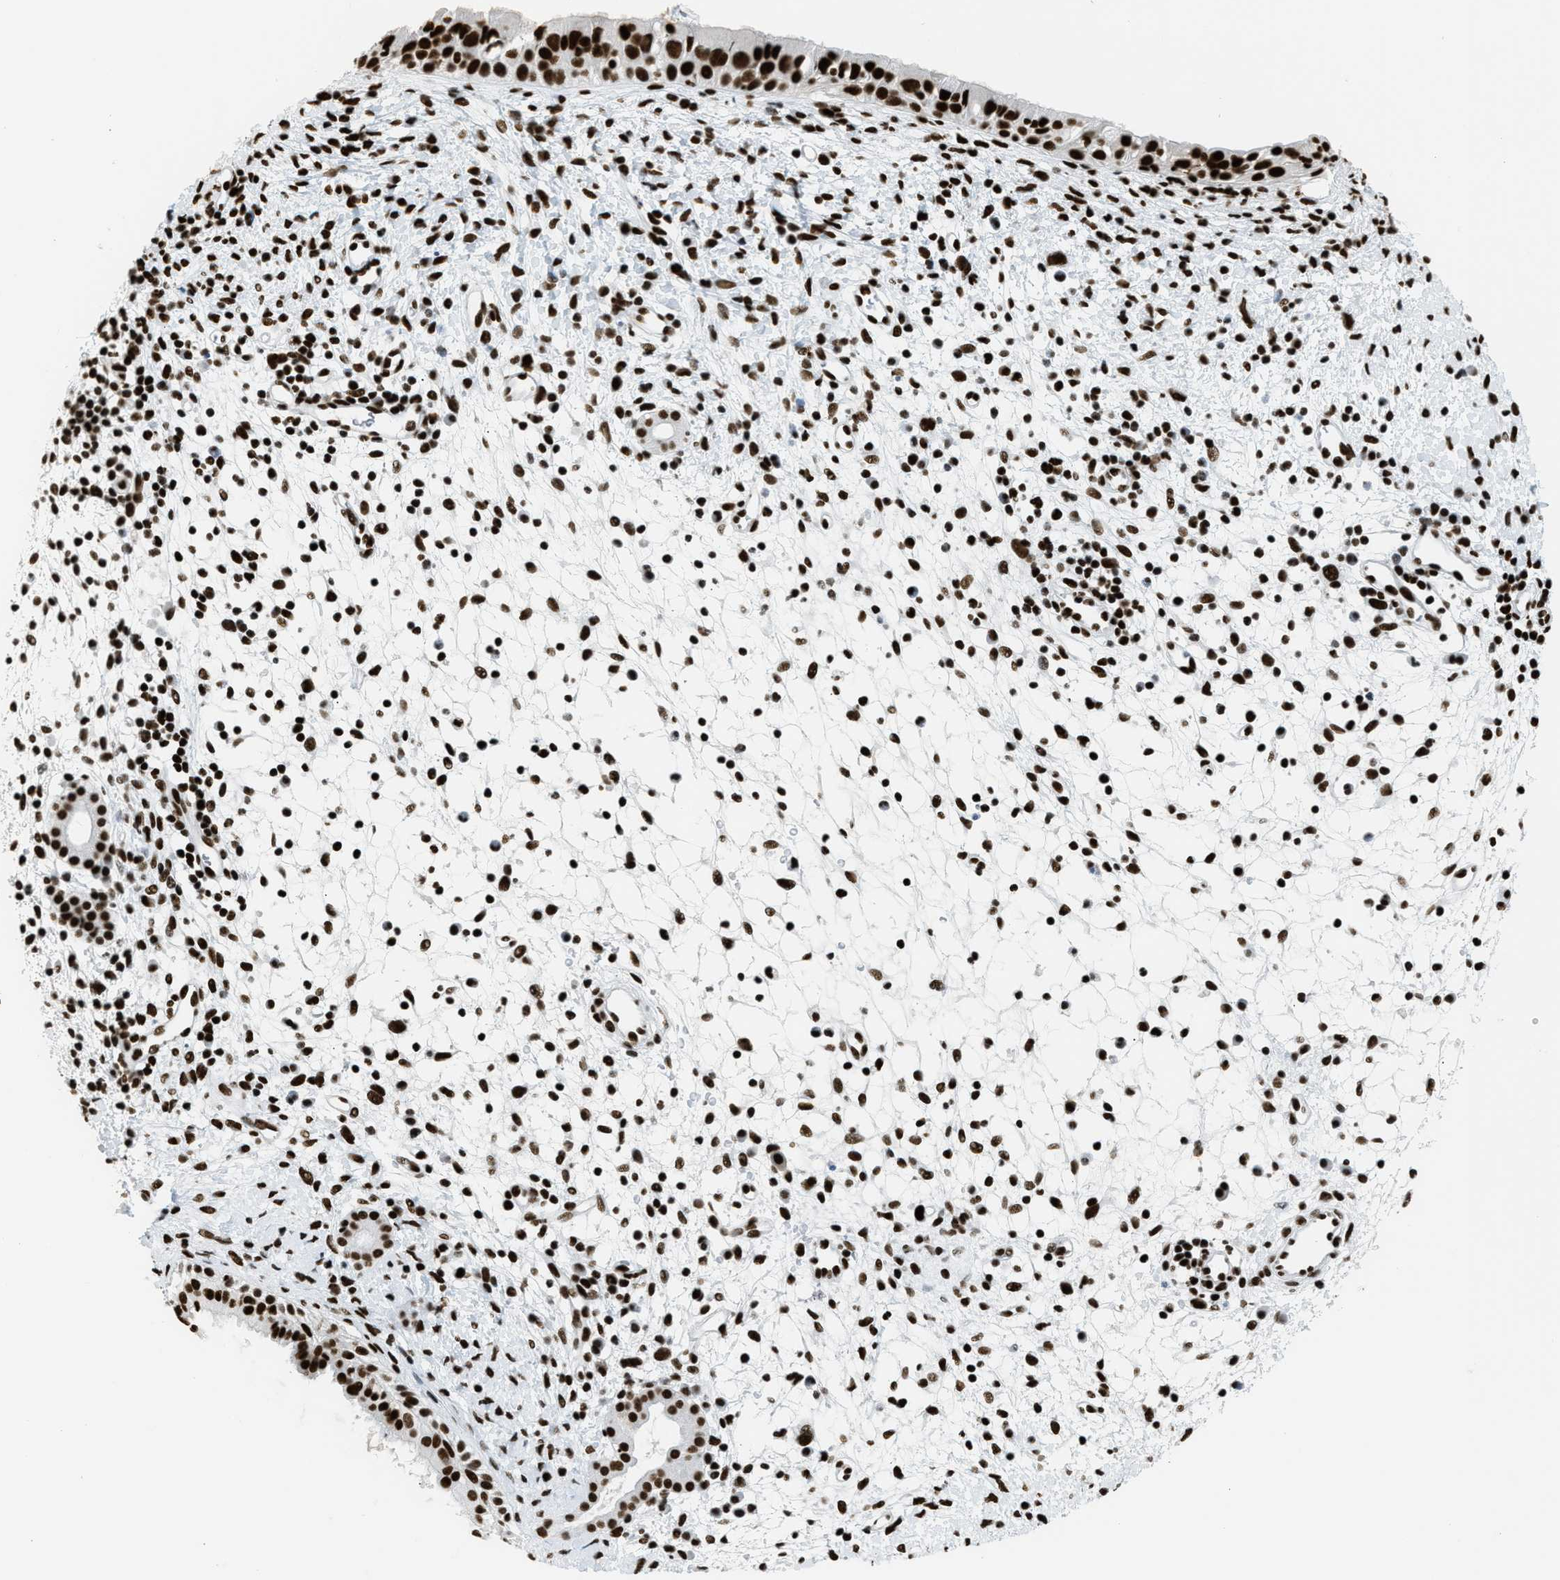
{"staining": {"intensity": "strong", "quantity": ">75%", "location": "nuclear"}, "tissue": "nasopharynx", "cell_type": "Respiratory epithelial cells", "image_type": "normal", "snomed": [{"axis": "morphology", "description": "Normal tissue, NOS"}, {"axis": "topography", "description": "Nasopharynx"}], "caption": "Protein expression by immunohistochemistry (IHC) exhibits strong nuclear staining in about >75% of respiratory epithelial cells in normal nasopharynx. (IHC, brightfield microscopy, high magnification).", "gene": "PIF1", "patient": {"sex": "male", "age": 22}}